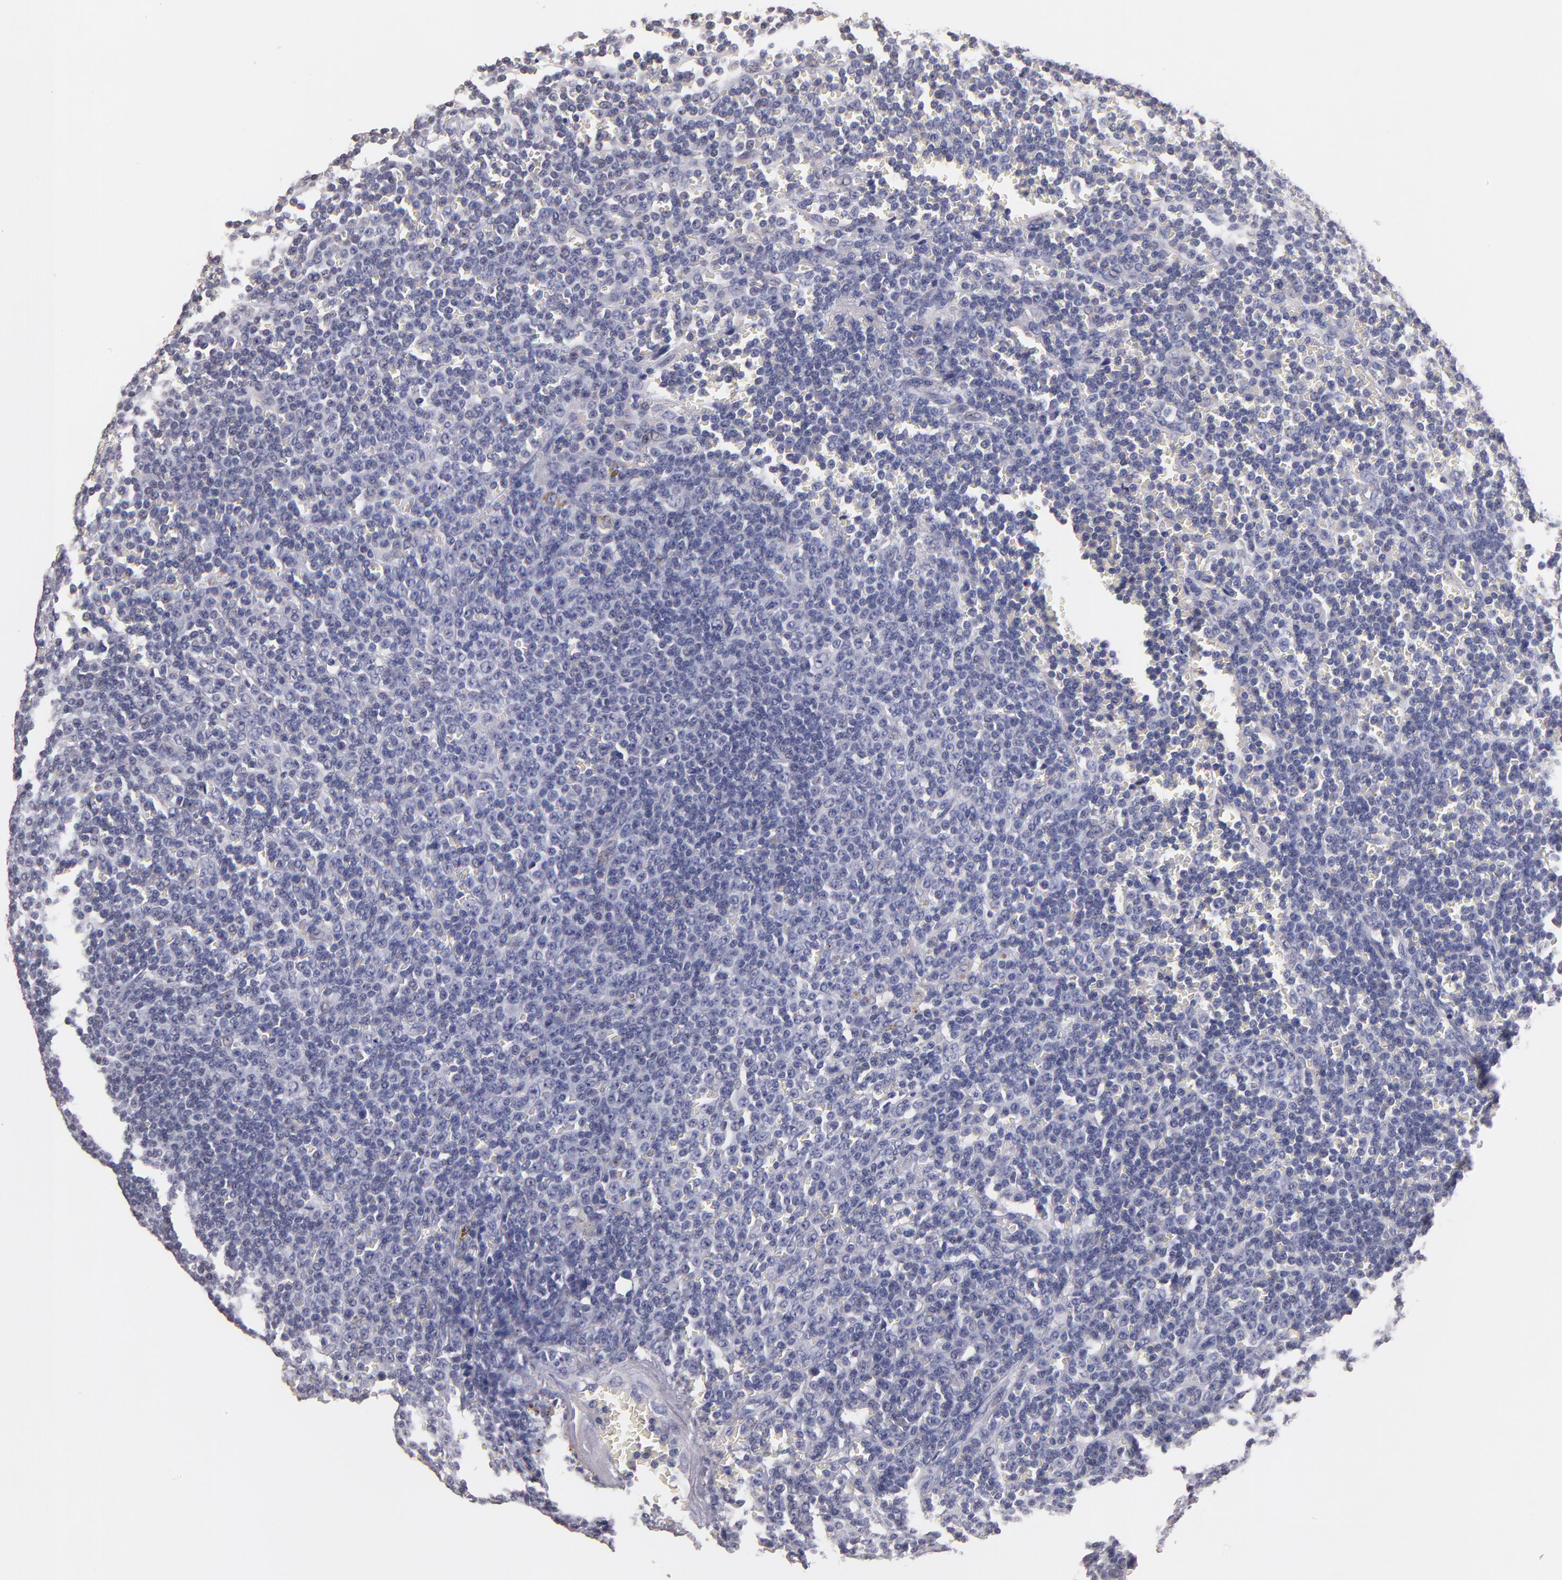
{"staining": {"intensity": "negative", "quantity": "none", "location": "none"}, "tissue": "lymphoma", "cell_type": "Tumor cells", "image_type": "cancer", "snomed": [{"axis": "morphology", "description": "Malignant lymphoma, non-Hodgkin's type, Low grade"}, {"axis": "topography", "description": "Spleen"}], "caption": "Immunohistochemistry of low-grade malignant lymphoma, non-Hodgkin's type displays no expression in tumor cells.", "gene": "SOX10", "patient": {"sex": "male", "age": 80}}